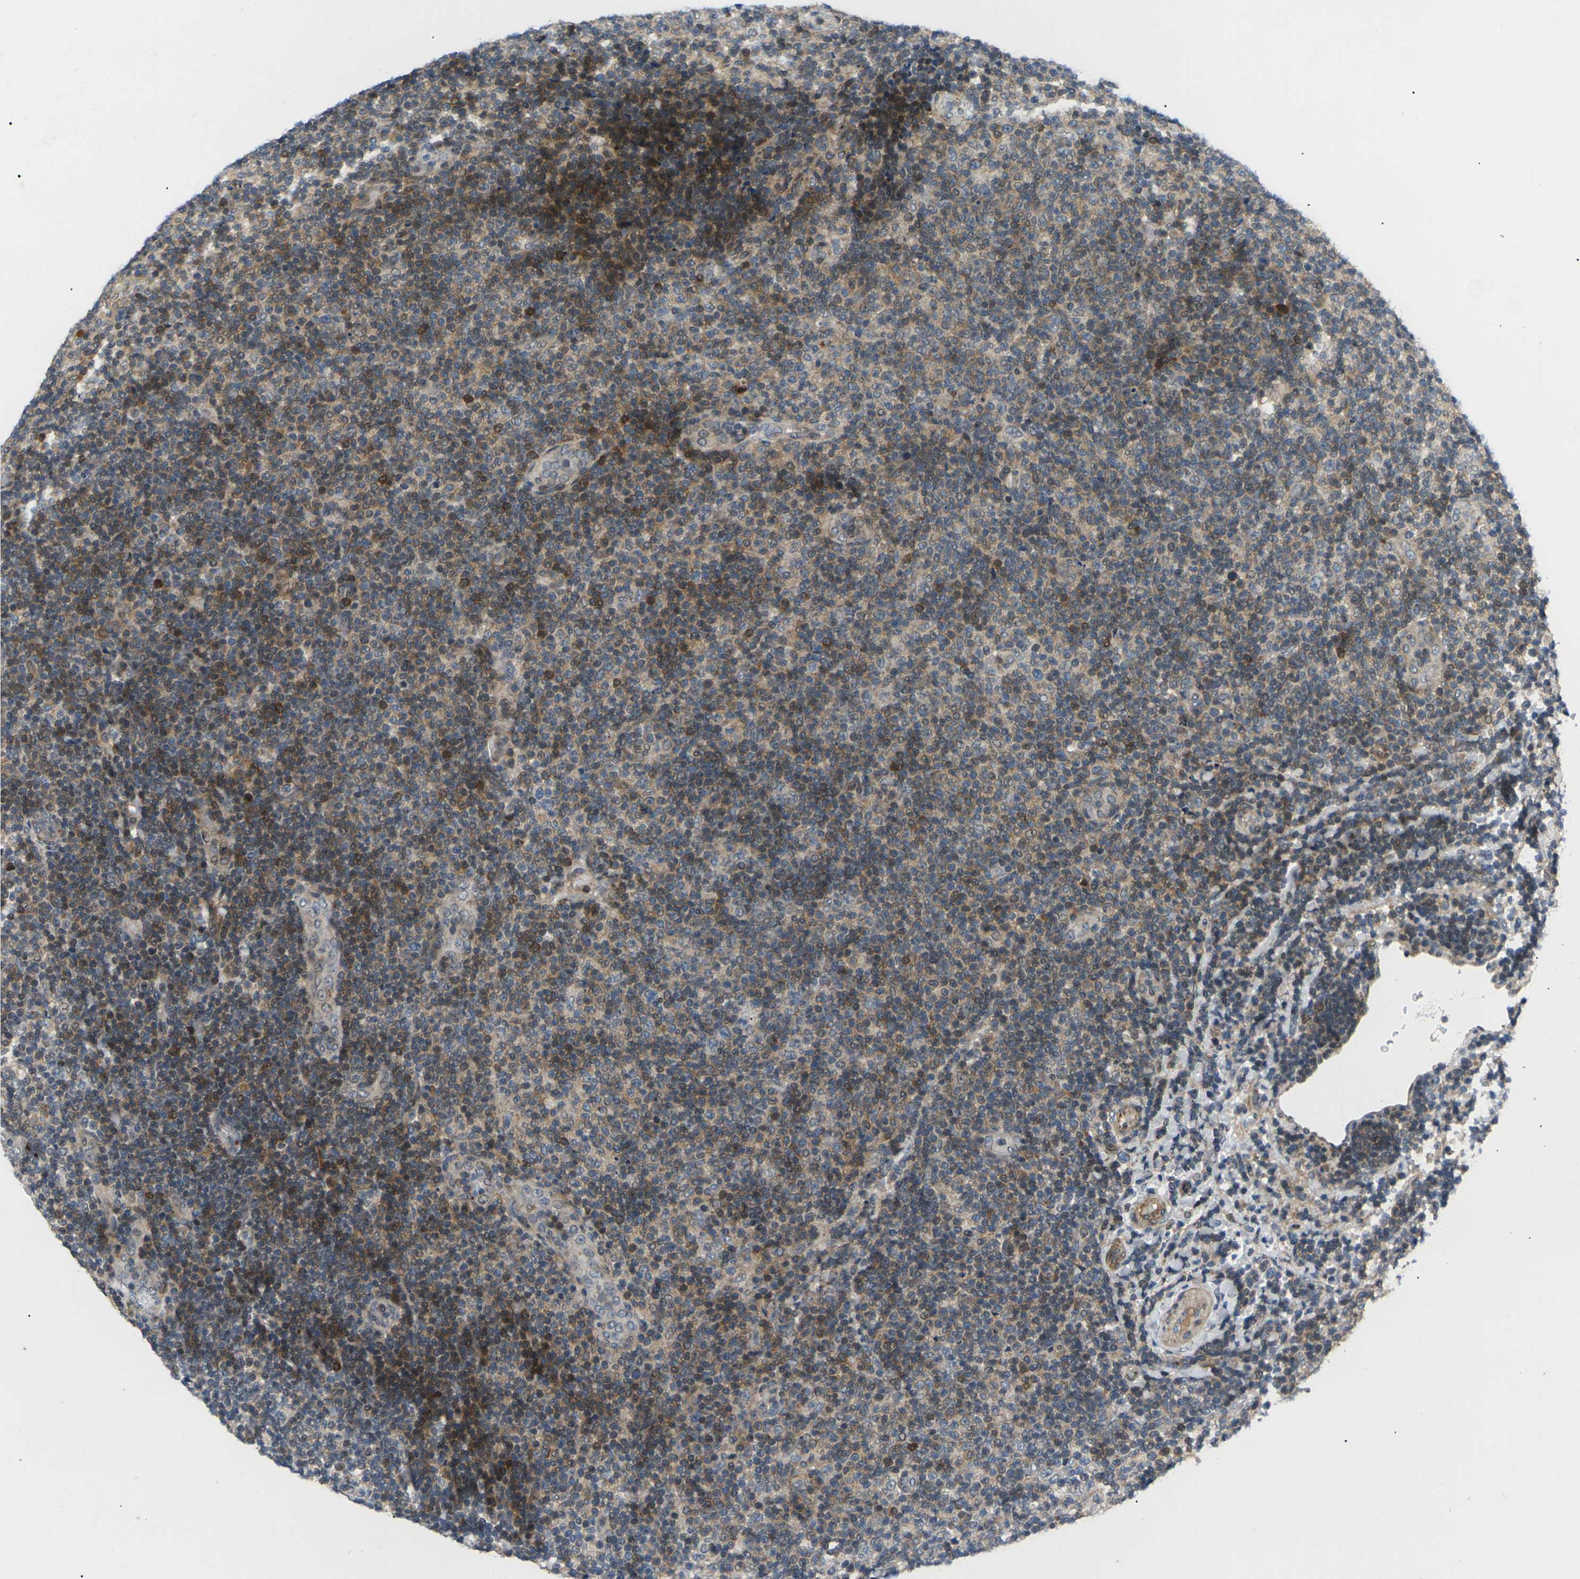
{"staining": {"intensity": "moderate", "quantity": "<25%", "location": "cytoplasmic/membranous,nuclear"}, "tissue": "lymphoma", "cell_type": "Tumor cells", "image_type": "cancer", "snomed": [{"axis": "morphology", "description": "Malignant lymphoma, non-Hodgkin's type, Low grade"}, {"axis": "topography", "description": "Lymph node"}], "caption": "About <25% of tumor cells in human lymphoma demonstrate moderate cytoplasmic/membranous and nuclear protein staining as visualized by brown immunohistochemical staining.", "gene": "RPS6KA3", "patient": {"sex": "male", "age": 83}}